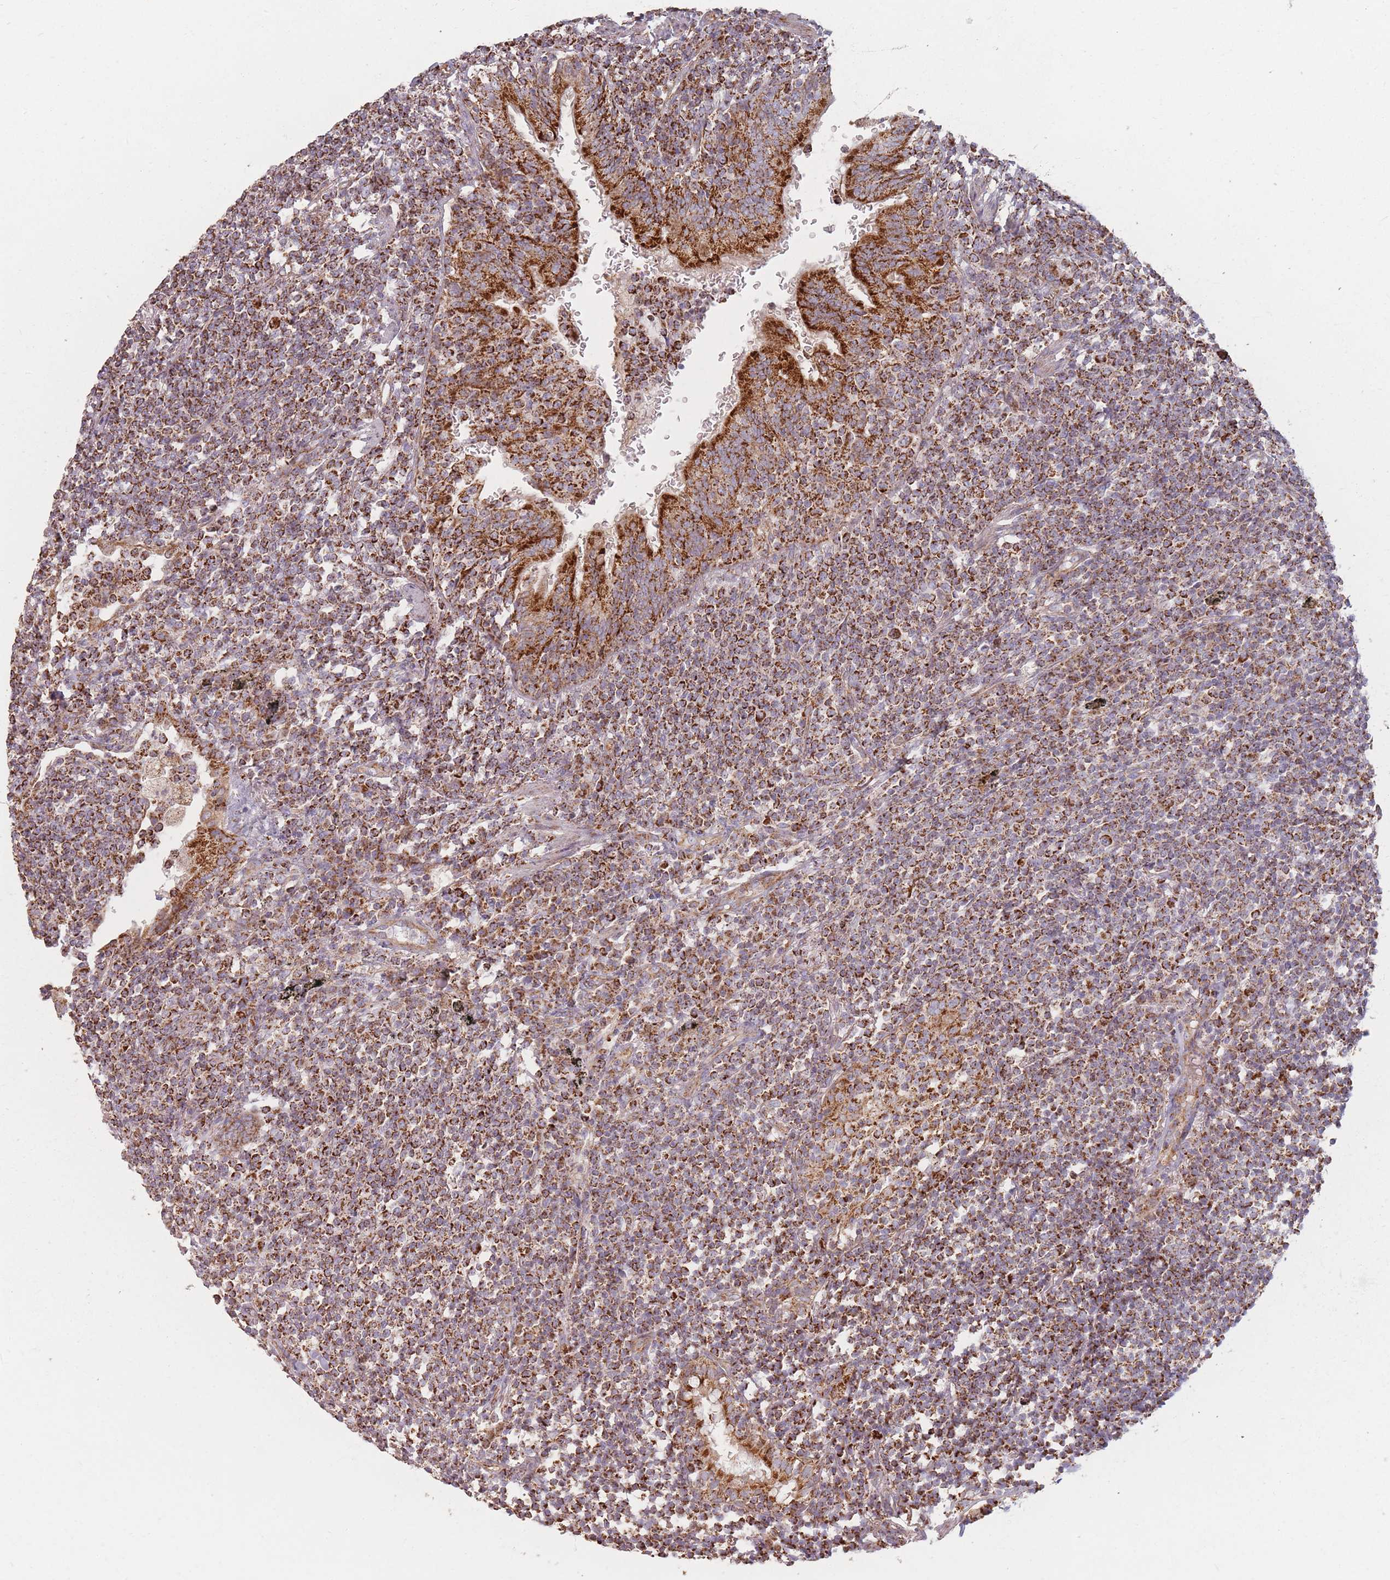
{"staining": {"intensity": "strong", "quantity": ">75%", "location": "cytoplasmic/membranous"}, "tissue": "lymphoma", "cell_type": "Tumor cells", "image_type": "cancer", "snomed": [{"axis": "morphology", "description": "Malignant lymphoma, non-Hodgkin's type, Low grade"}, {"axis": "topography", "description": "Lung"}], "caption": "Tumor cells display high levels of strong cytoplasmic/membranous positivity in about >75% of cells in human lymphoma. (IHC, brightfield microscopy, high magnification).", "gene": "ESRP2", "patient": {"sex": "female", "age": 71}}